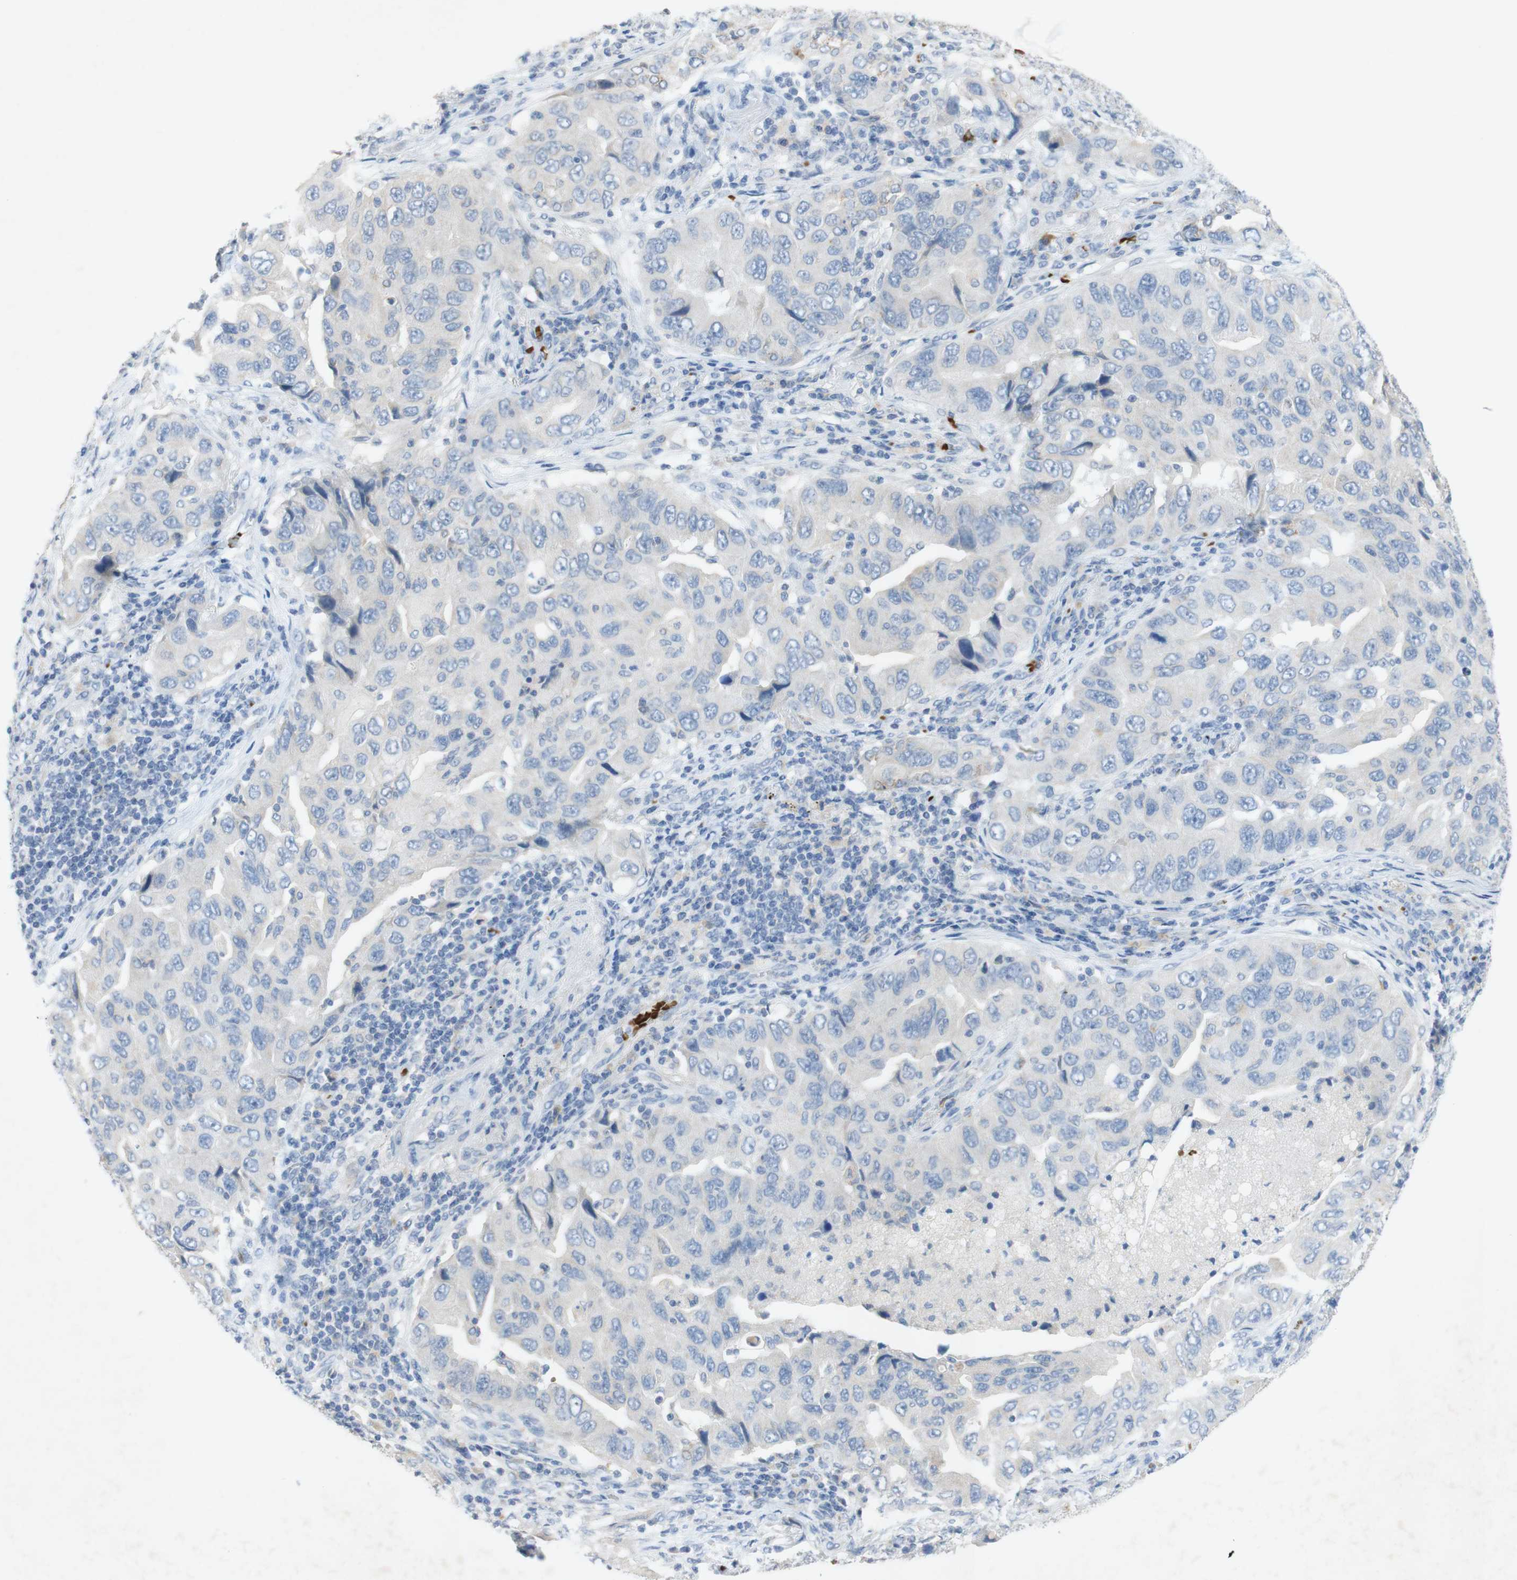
{"staining": {"intensity": "negative", "quantity": "none", "location": "none"}, "tissue": "lung cancer", "cell_type": "Tumor cells", "image_type": "cancer", "snomed": [{"axis": "morphology", "description": "Adenocarcinoma, NOS"}, {"axis": "topography", "description": "Lung"}], "caption": "This is a micrograph of immunohistochemistry staining of lung cancer, which shows no expression in tumor cells. The staining was performed using DAB to visualize the protein expression in brown, while the nuclei were stained in blue with hematoxylin (Magnification: 20x).", "gene": "EPO", "patient": {"sex": "female", "age": 65}}